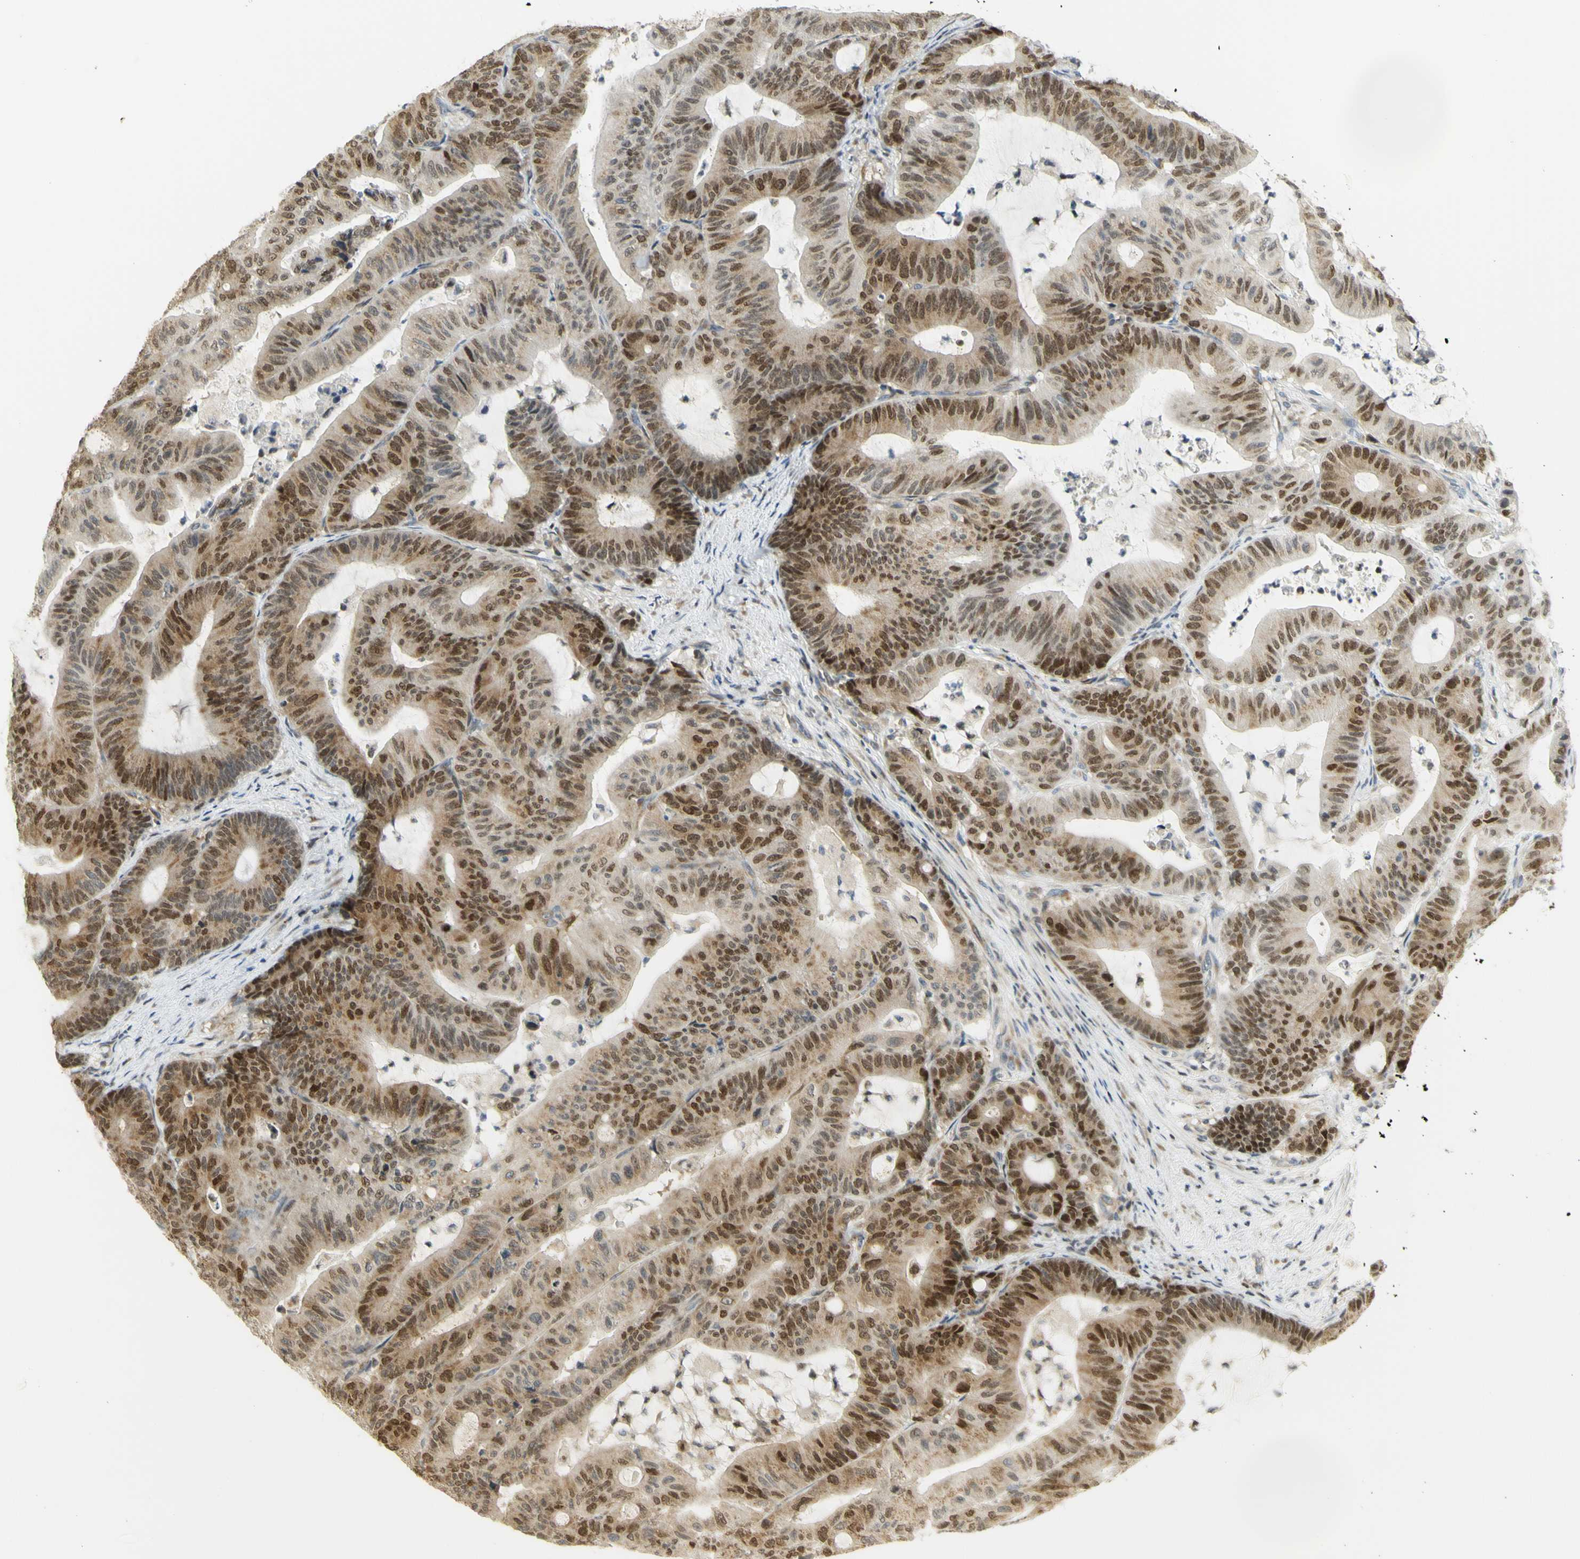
{"staining": {"intensity": "moderate", "quantity": ">75%", "location": "cytoplasmic/membranous,nuclear"}, "tissue": "colorectal cancer", "cell_type": "Tumor cells", "image_type": "cancer", "snomed": [{"axis": "morphology", "description": "Adenocarcinoma, NOS"}, {"axis": "topography", "description": "Colon"}], "caption": "Immunohistochemical staining of human adenocarcinoma (colorectal) shows medium levels of moderate cytoplasmic/membranous and nuclear expression in approximately >75% of tumor cells.", "gene": "KIF11", "patient": {"sex": "female", "age": 84}}